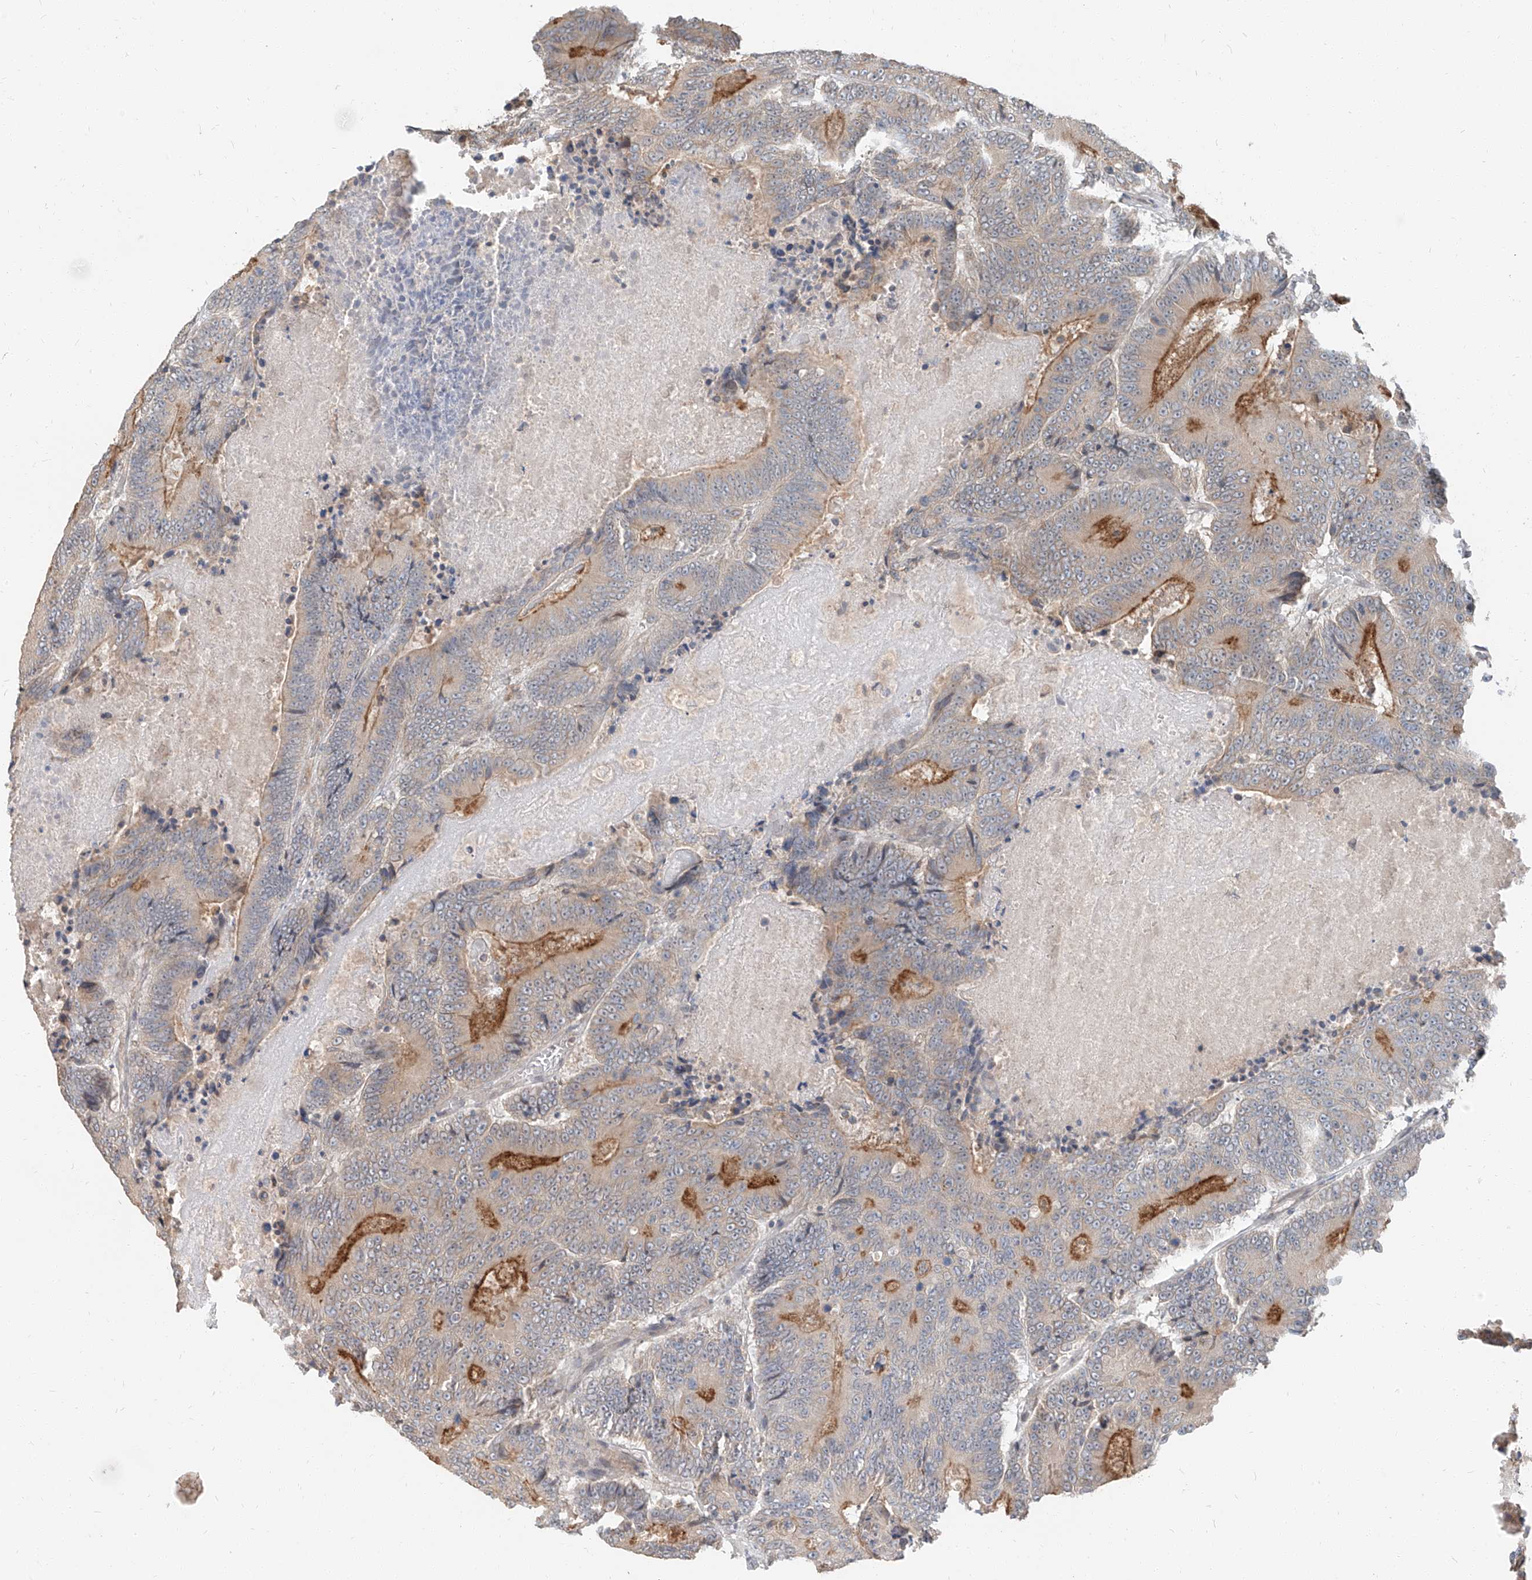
{"staining": {"intensity": "moderate", "quantity": "25%-75%", "location": "cytoplasmic/membranous"}, "tissue": "colorectal cancer", "cell_type": "Tumor cells", "image_type": "cancer", "snomed": [{"axis": "morphology", "description": "Adenocarcinoma, NOS"}, {"axis": "topography", "description": "Colon"}], "caption": "This is a micrograph of immunohistochemistry staining of colorectal adenocarcinoma, which shows moderate positivity in the cytoplasmic/membranous of tumor cells.", "gene": "STX19", "patient": {"sex": "male", "age": 83}}